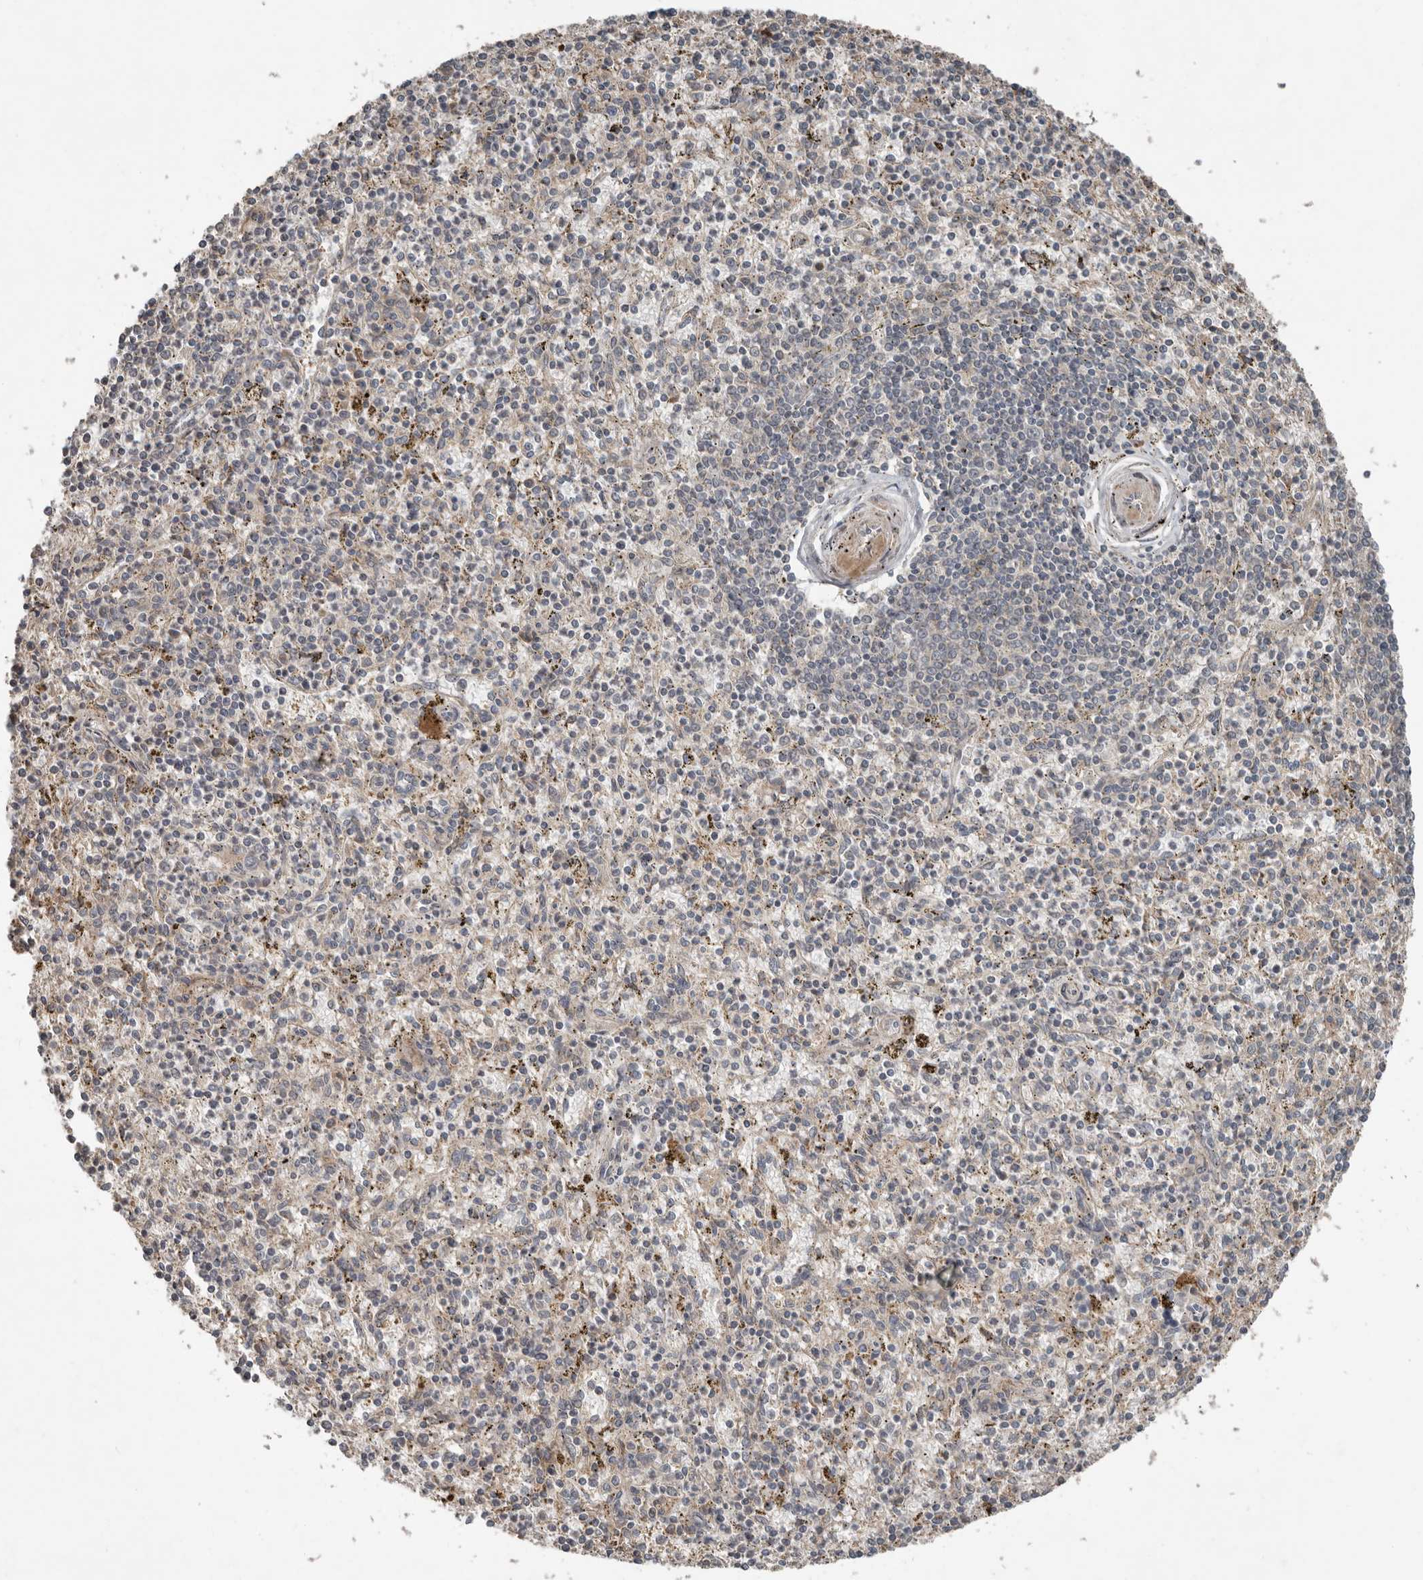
{"staining": {"intensity": "negative", "quantity": "none", "location": "none"}, "tissue": "spleen", "cell_type": "Cells in red pulp", "image_type": "normal", "snomed": [{"axis": "morphology", "description": "Normal tissue, NOS"}, {"axis": "topography", "description": "Spleen"}], "caption": "This is an immunohistochemistry (IHC) histopathology image of normal spleen. There is no expression in cells in red pulp.", "gene": "SLC6A7", "patient": {"sex": "male", "age": 72}}